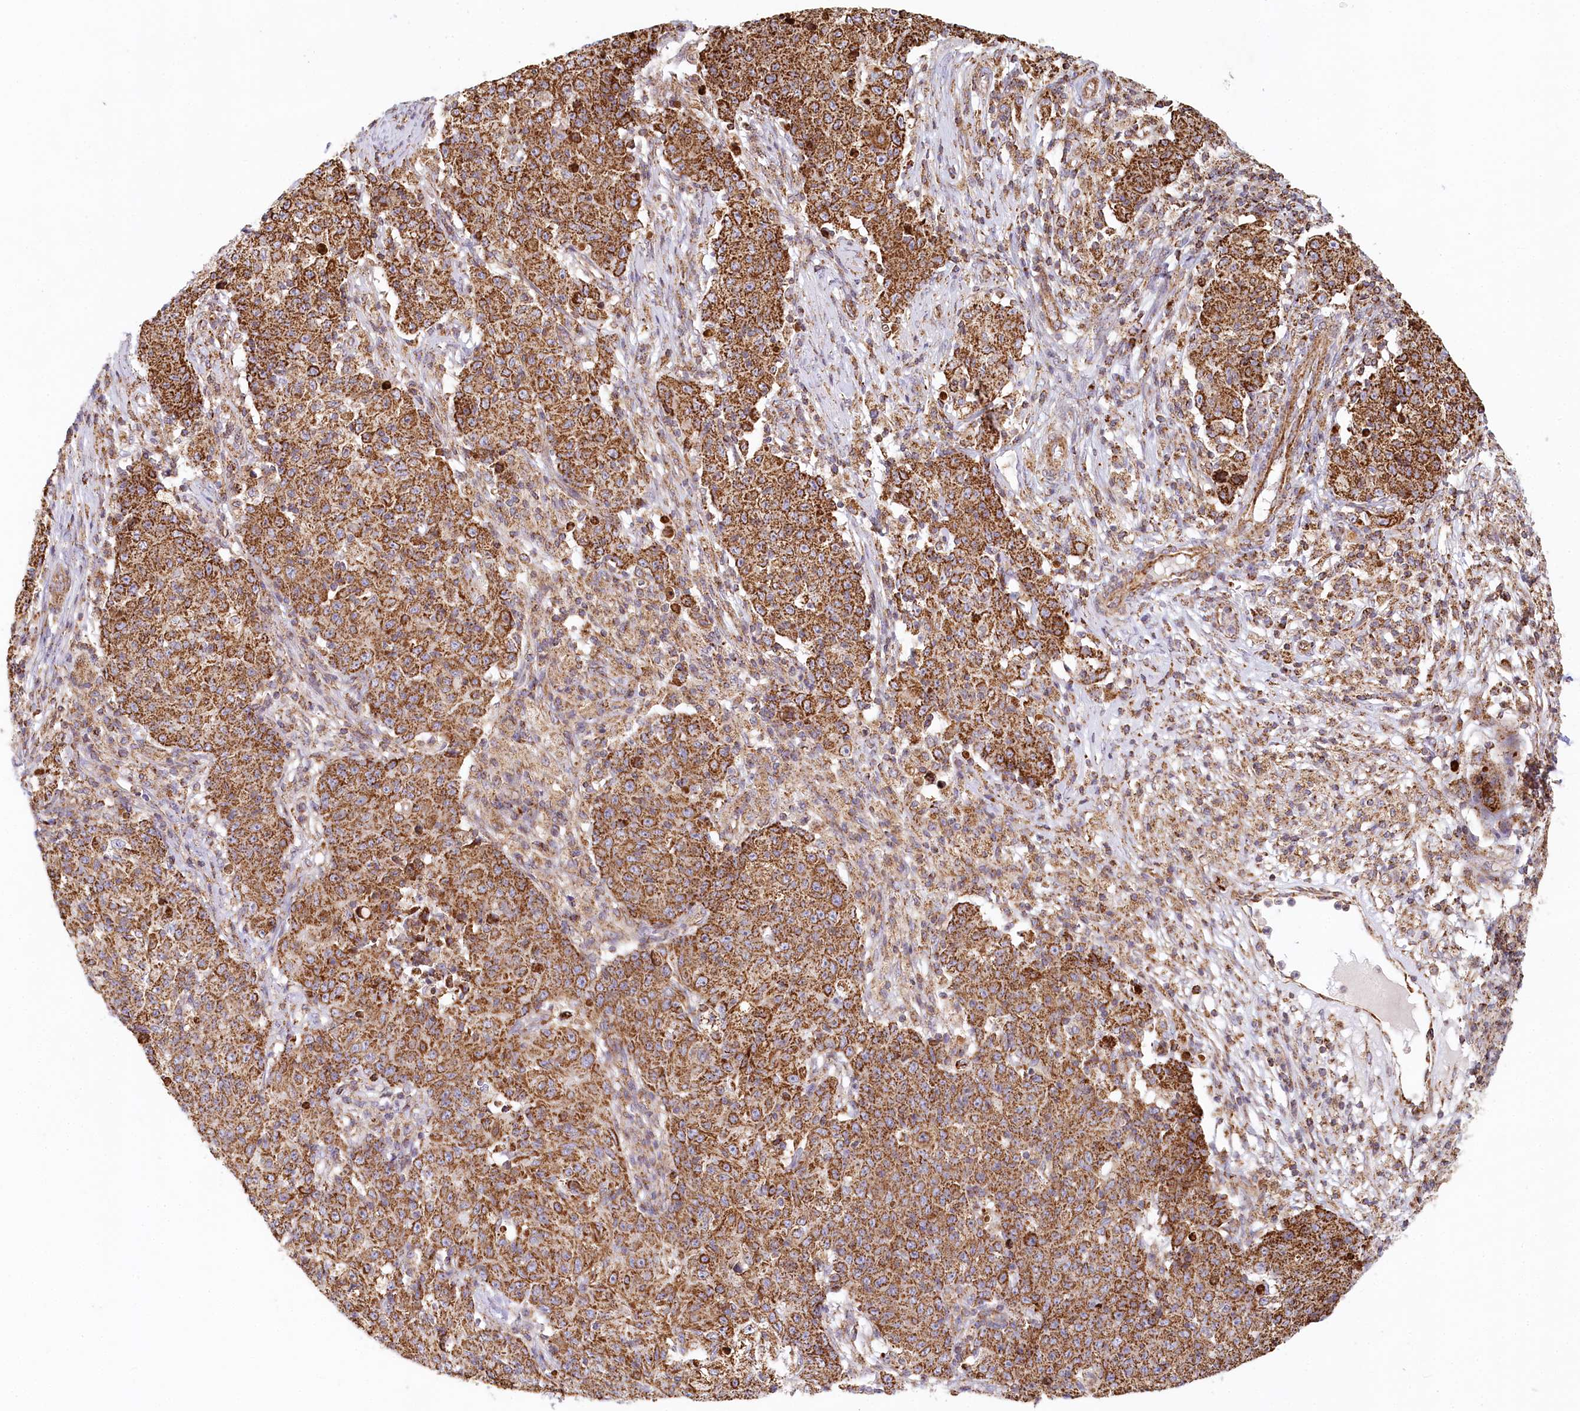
{"staining": {"intensity": "strong", "quantity": ">75%", "location": "cytoplasmic/membranous"}, "tissue": "ovarian cancer", "cell_type": "Tumor cells", "image_type": "cancer", "snomed": [{"axis": "morphology", "description": "Carcinoma, endometroid"}, {"axis": "topography", "description": "Ovary"}], "caption": "Human endometroid carcinoma (ovarian) stained with a brown dye shows strong cytoplasmic/membranous positive positivity in about >75% of tumor cells.", "gene": "UMPS", "patient": {"sex": "female", "age": 42}}